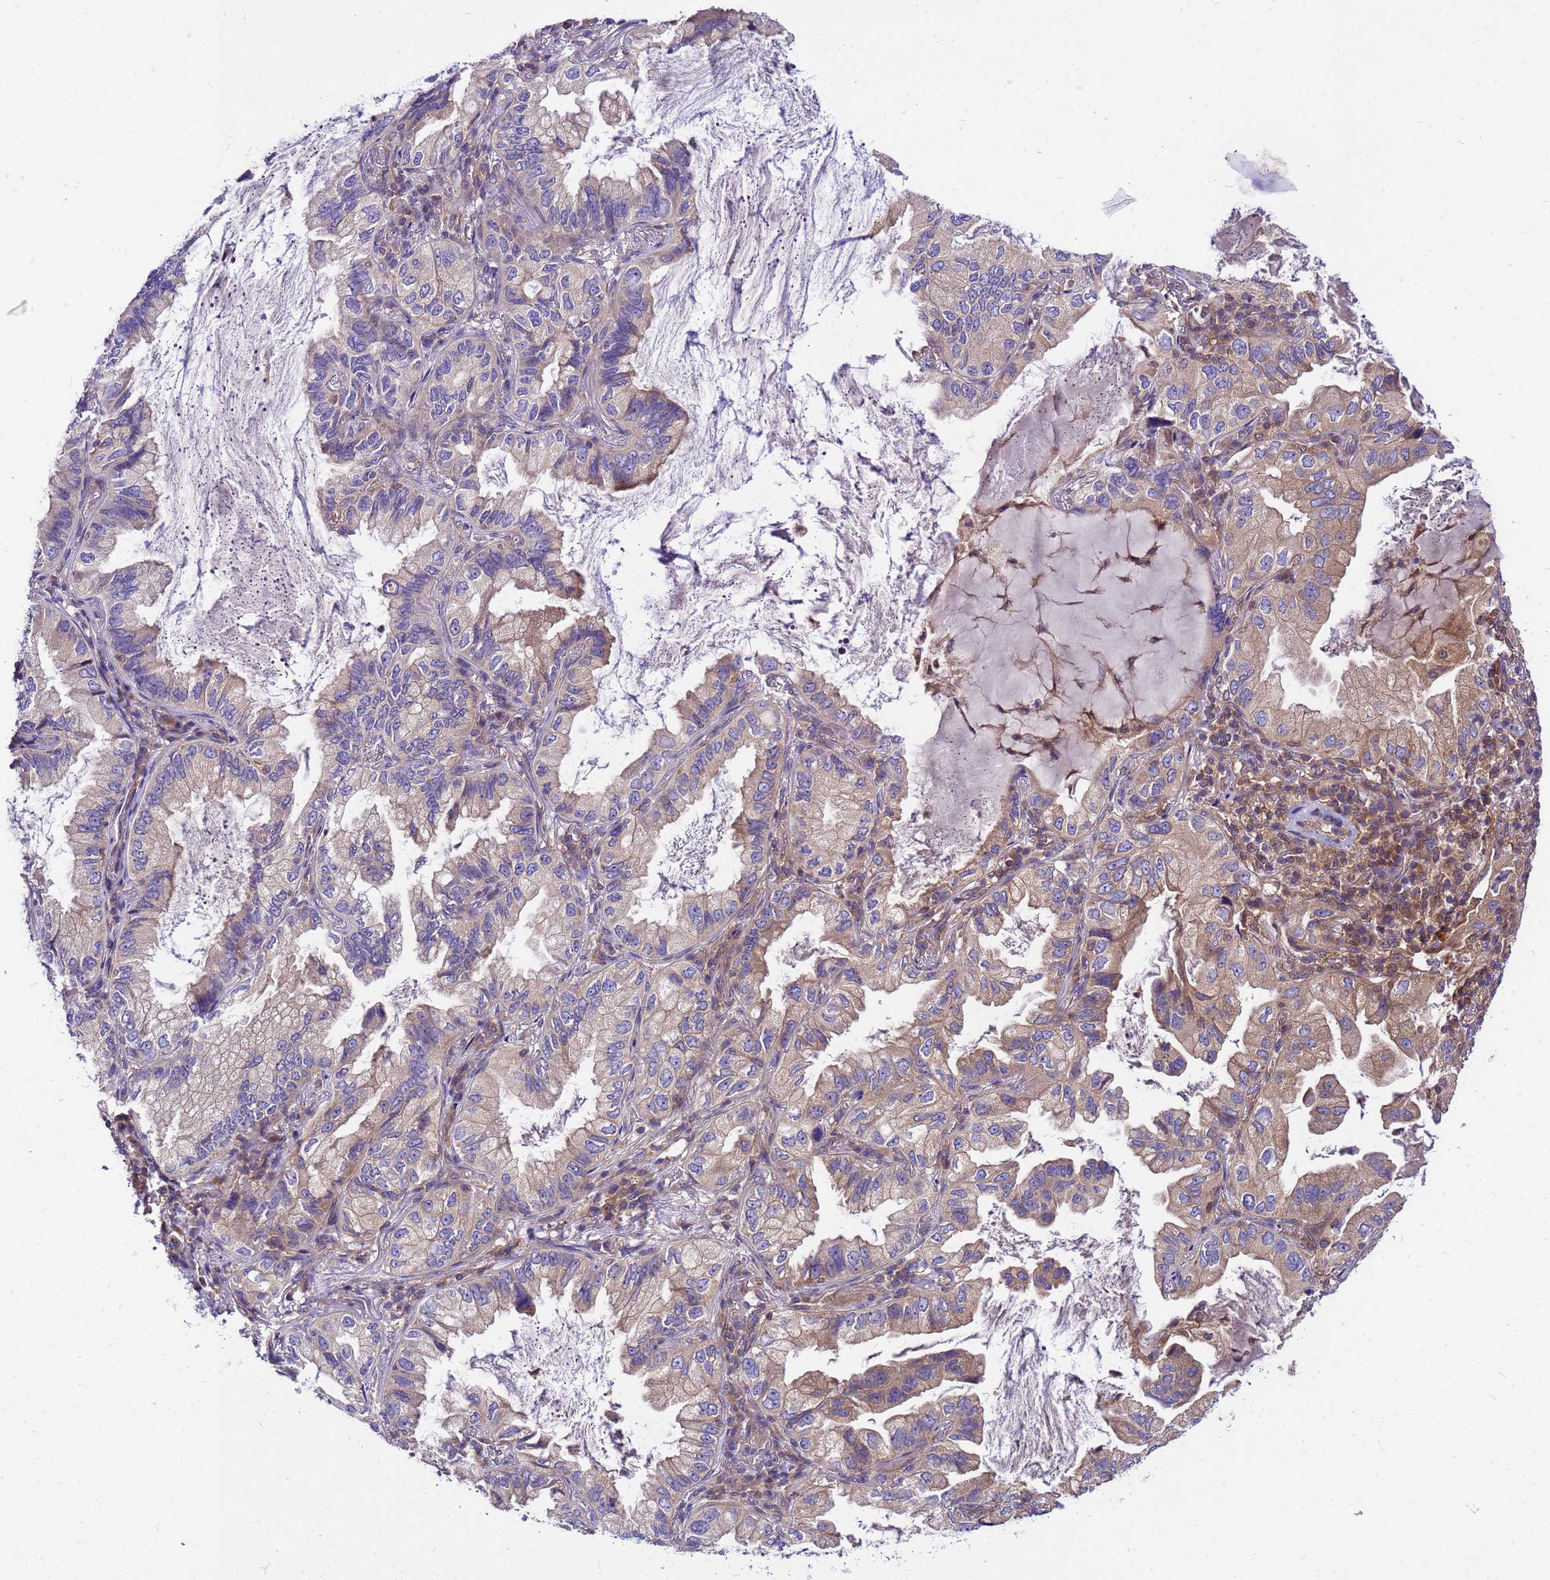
{"staining": {"intensity": "weak", "quantity": "25%-75%", "location": "cytoplasmic/membranous"}, "tissue": "lung cancer", "cell_type": "Tumor cells", "image_type": "cancer", "snomed": [{"axis": "morphology", "description": "Adenocarcinoma, NOS"}, {"axis": "topography", "description": "Lung"}], "caption": "Weak cytoplasmic/membranous protein positivity is seen in approximately 25%-75% of tumor cells in lung adenocarcinoma.", "gene": "GET3", "patient": {"sex": "female", "age": 69}}